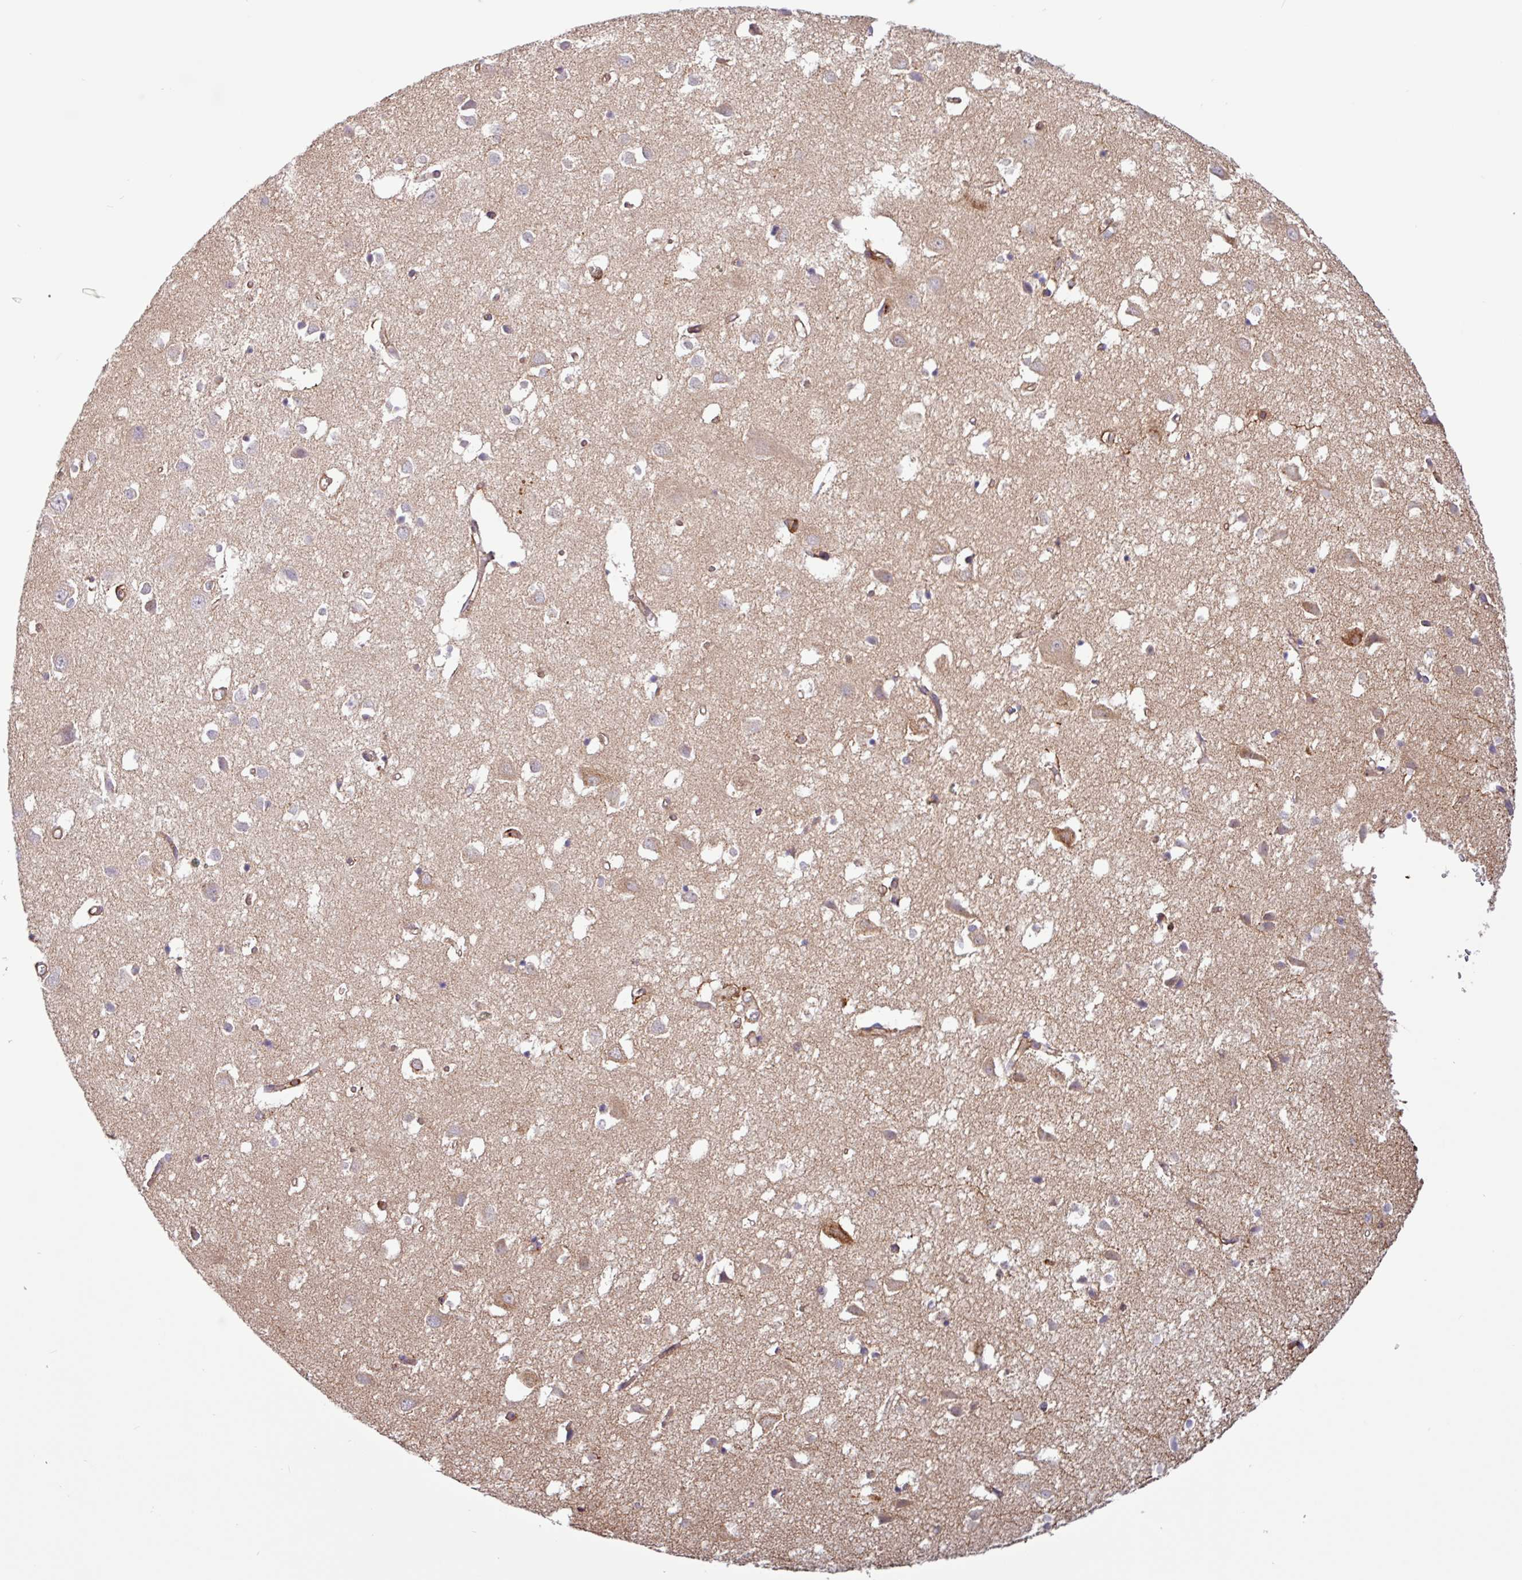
{"staining": {"intensity": "moderate", "quantity": ">75%", "location": "cytoplasmic/membranous"}, "tissue": "cerebral cortex", "cell_type": "Endothelial cells", "image_type": "normal", "snomed": [{"axis": "morphology", "description": "Normal tissue, NOS"}, {"axis": "topography", "description": "Cerebral cortex"}], "caption": "This image demonstrates immunohistochemistry (IHC) staining of normal cerebral cortex, with medium moderate cytoplasmic/membranous staining in approximately >75% of endothelial cells.", "gene": "ACTR3B", "patient": {"sex": "male", "age": 70}}